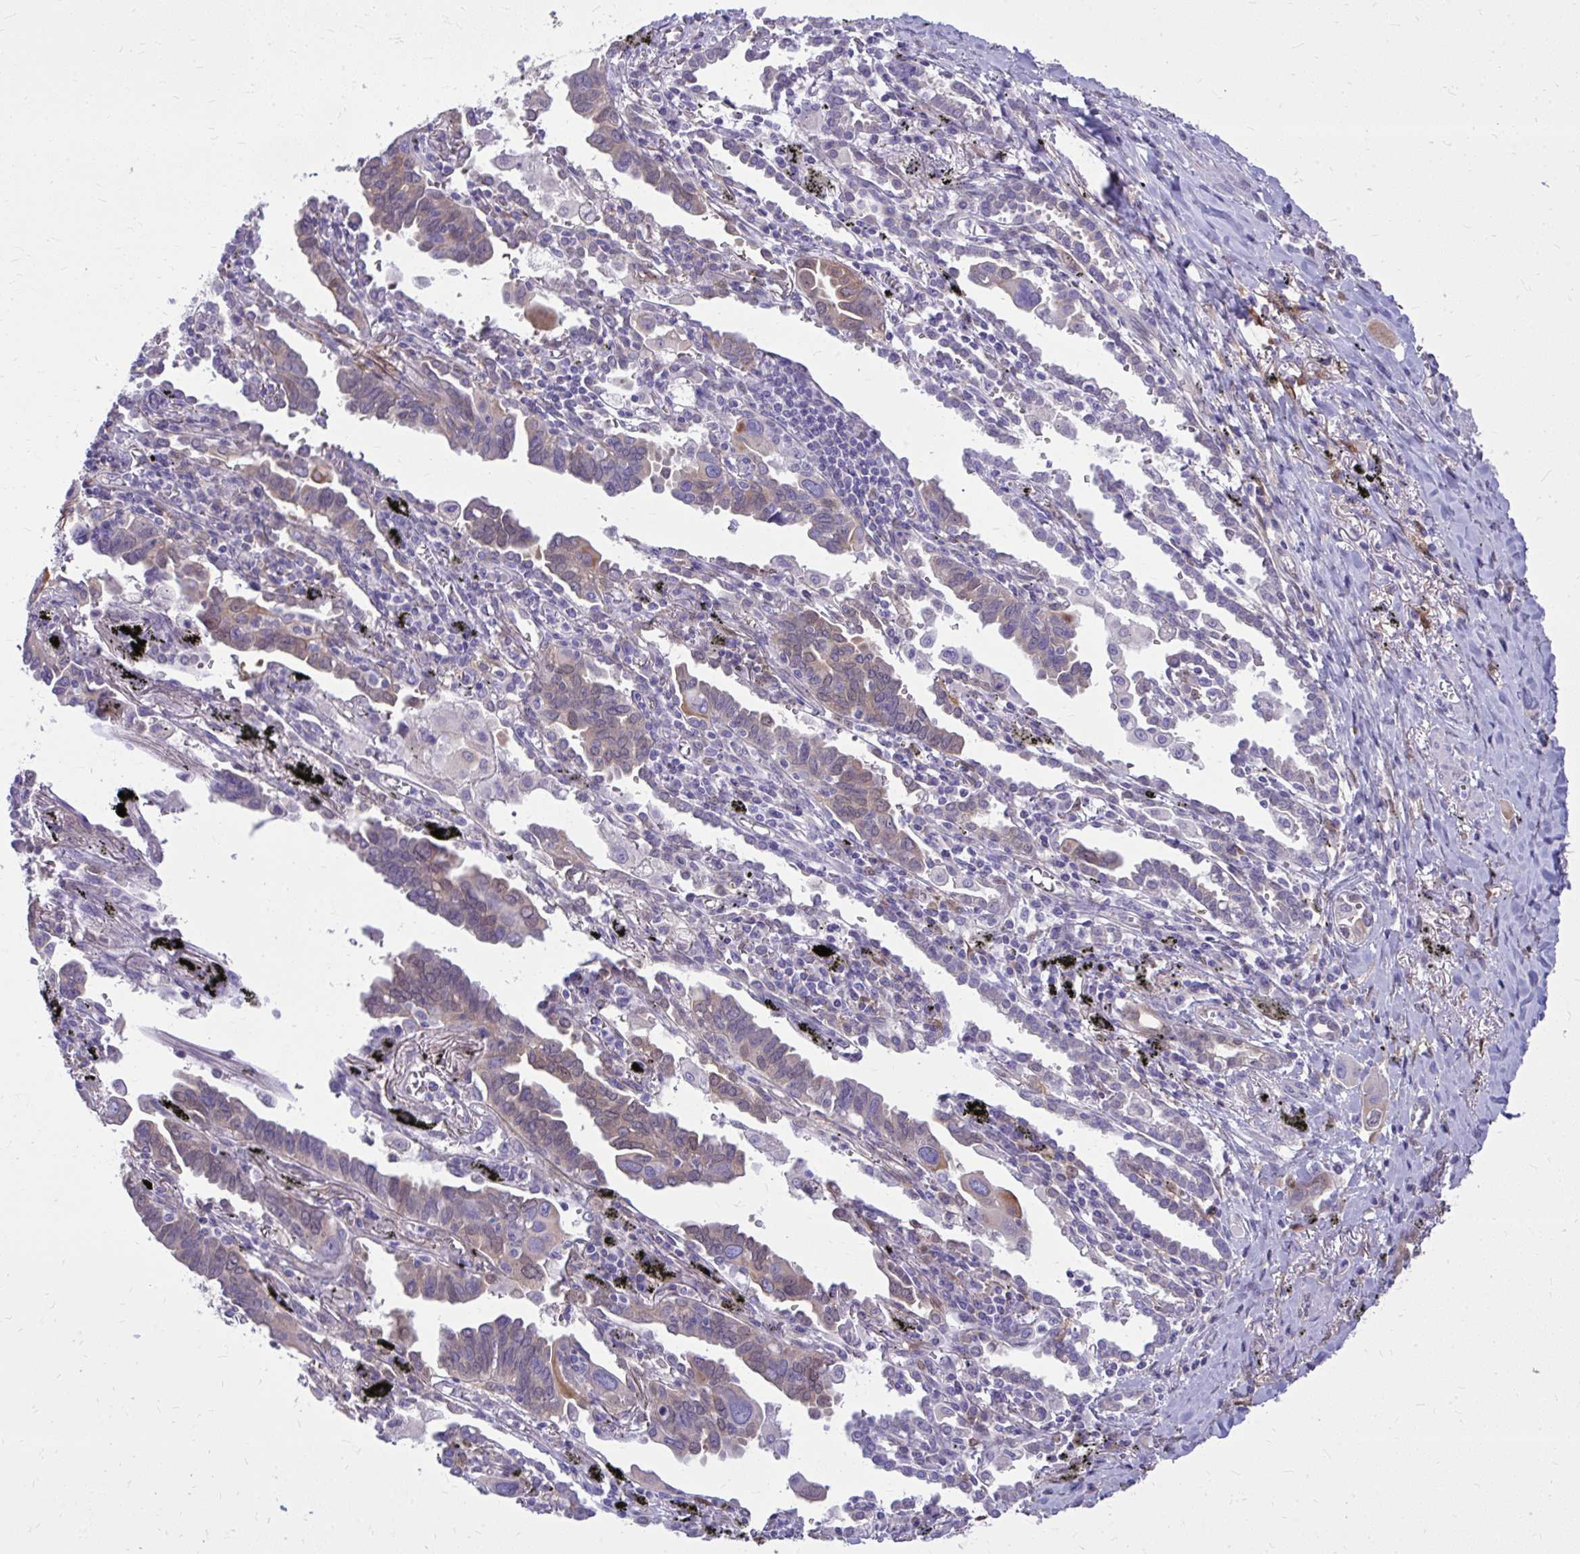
{"staining": {"intensity": "weak", "quantity": "25%-75%", "location": "cytoplasmic/membranous"}, "tissue": "lung cancer", "cell_type": "Tumor cells", "image_type": "cancer", "snomed": [{"axis": "morphology", "description": "Adenocarcinoma, NOS"}, {"axis": "topography", "description": "Lung"}], "caption": "Protein expression analysis of human lung cancer (adenocarcinoma) reveals weak cytoplasmic/membranous expression in approximately 25%-75% of tumor cells.", "gene": "NNMT", "patient": {"sex": "male", "age": 76}}